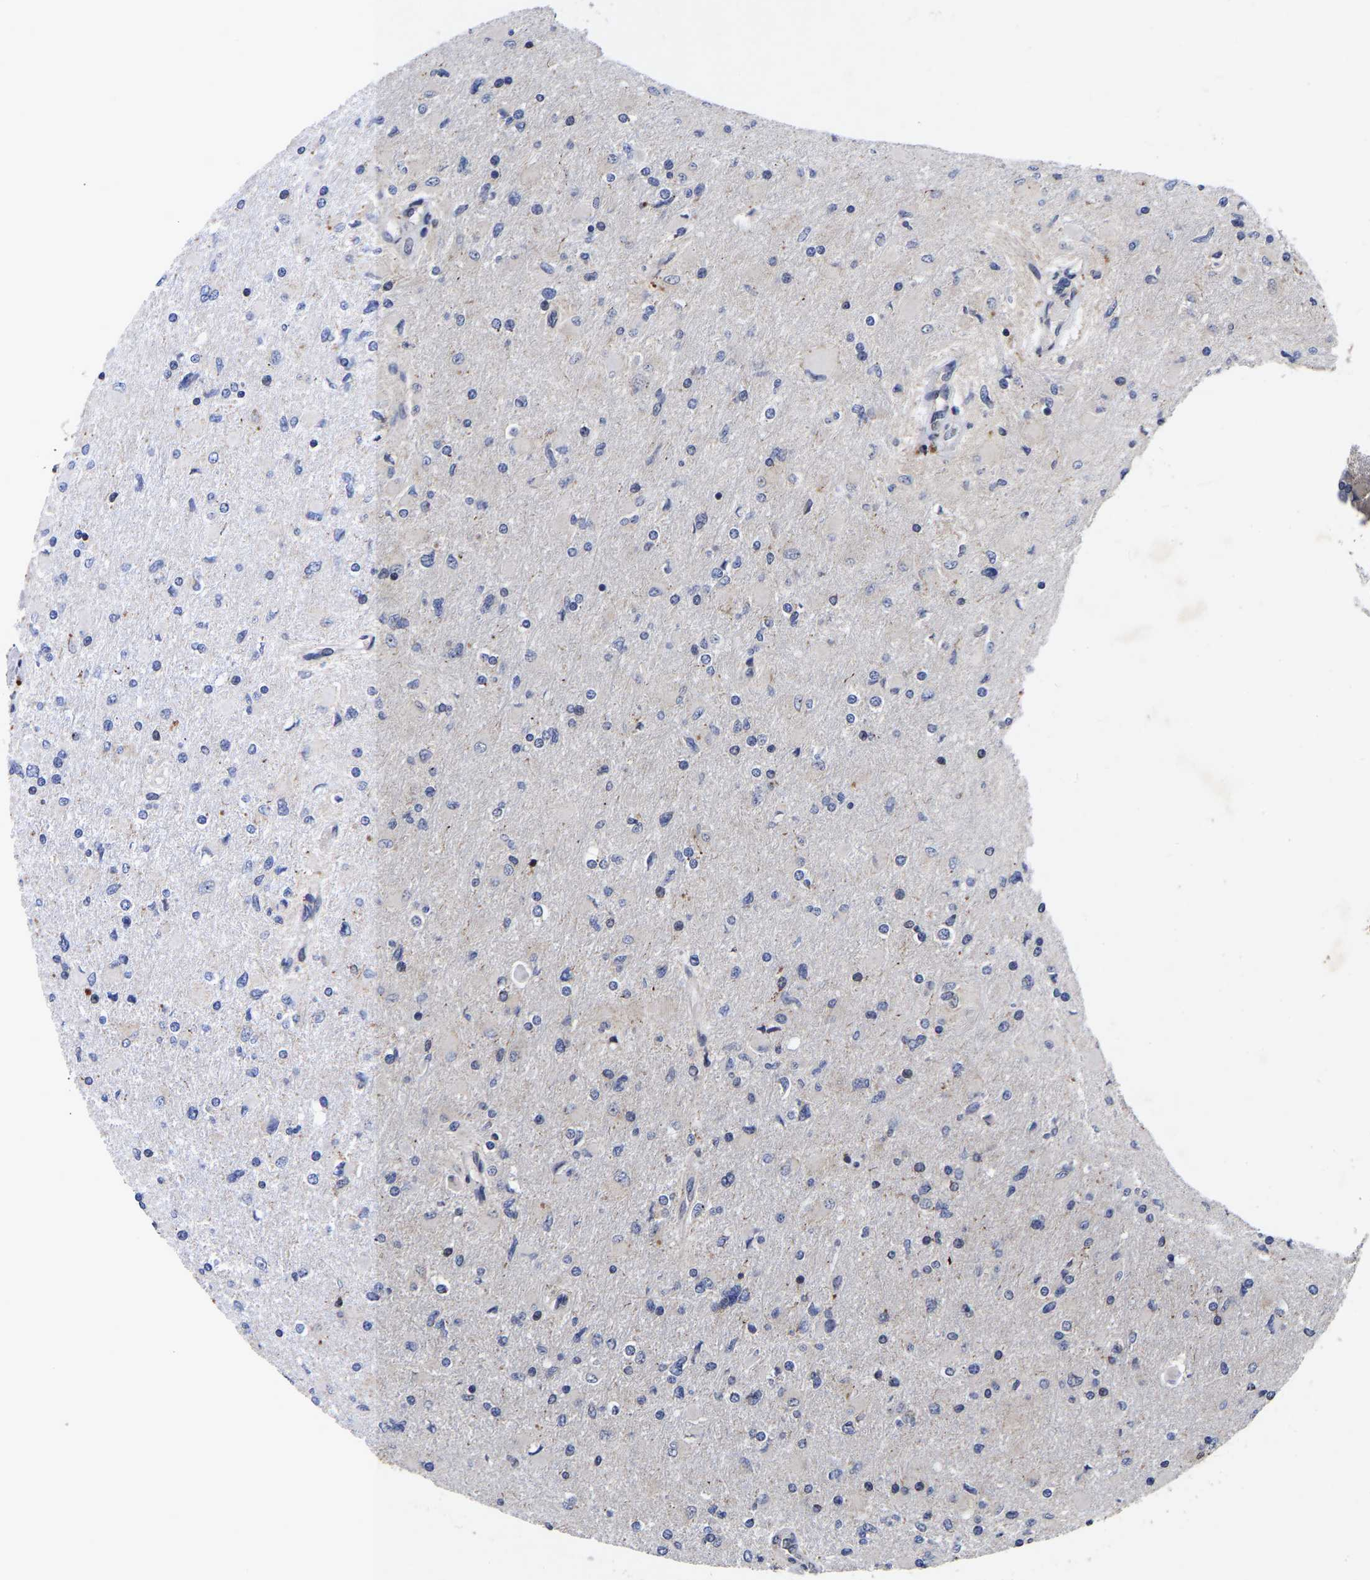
{"staining": {"intensity": "negative", "quantity": "none", "location": "none"}, "tissue": "glioma", "cell_type": "Tumor cells", "image_type": "cancer", "snomed": [{"axis": "morphology", "description": "Glioma, malignant, High grade"}, {"axis": "topography", "description": "Cerebral cortex"}], "caption": "High magnification brightfield microscopy of high-grade glioma (malignant) stained with DAB (3,3'-diaminobenzidine) (brown) and counterstained with hematoxylin (blue): tumor cells show no significant positivity.", "gene": "JUNB", "patient": {"sex": "female", "age": 36}}